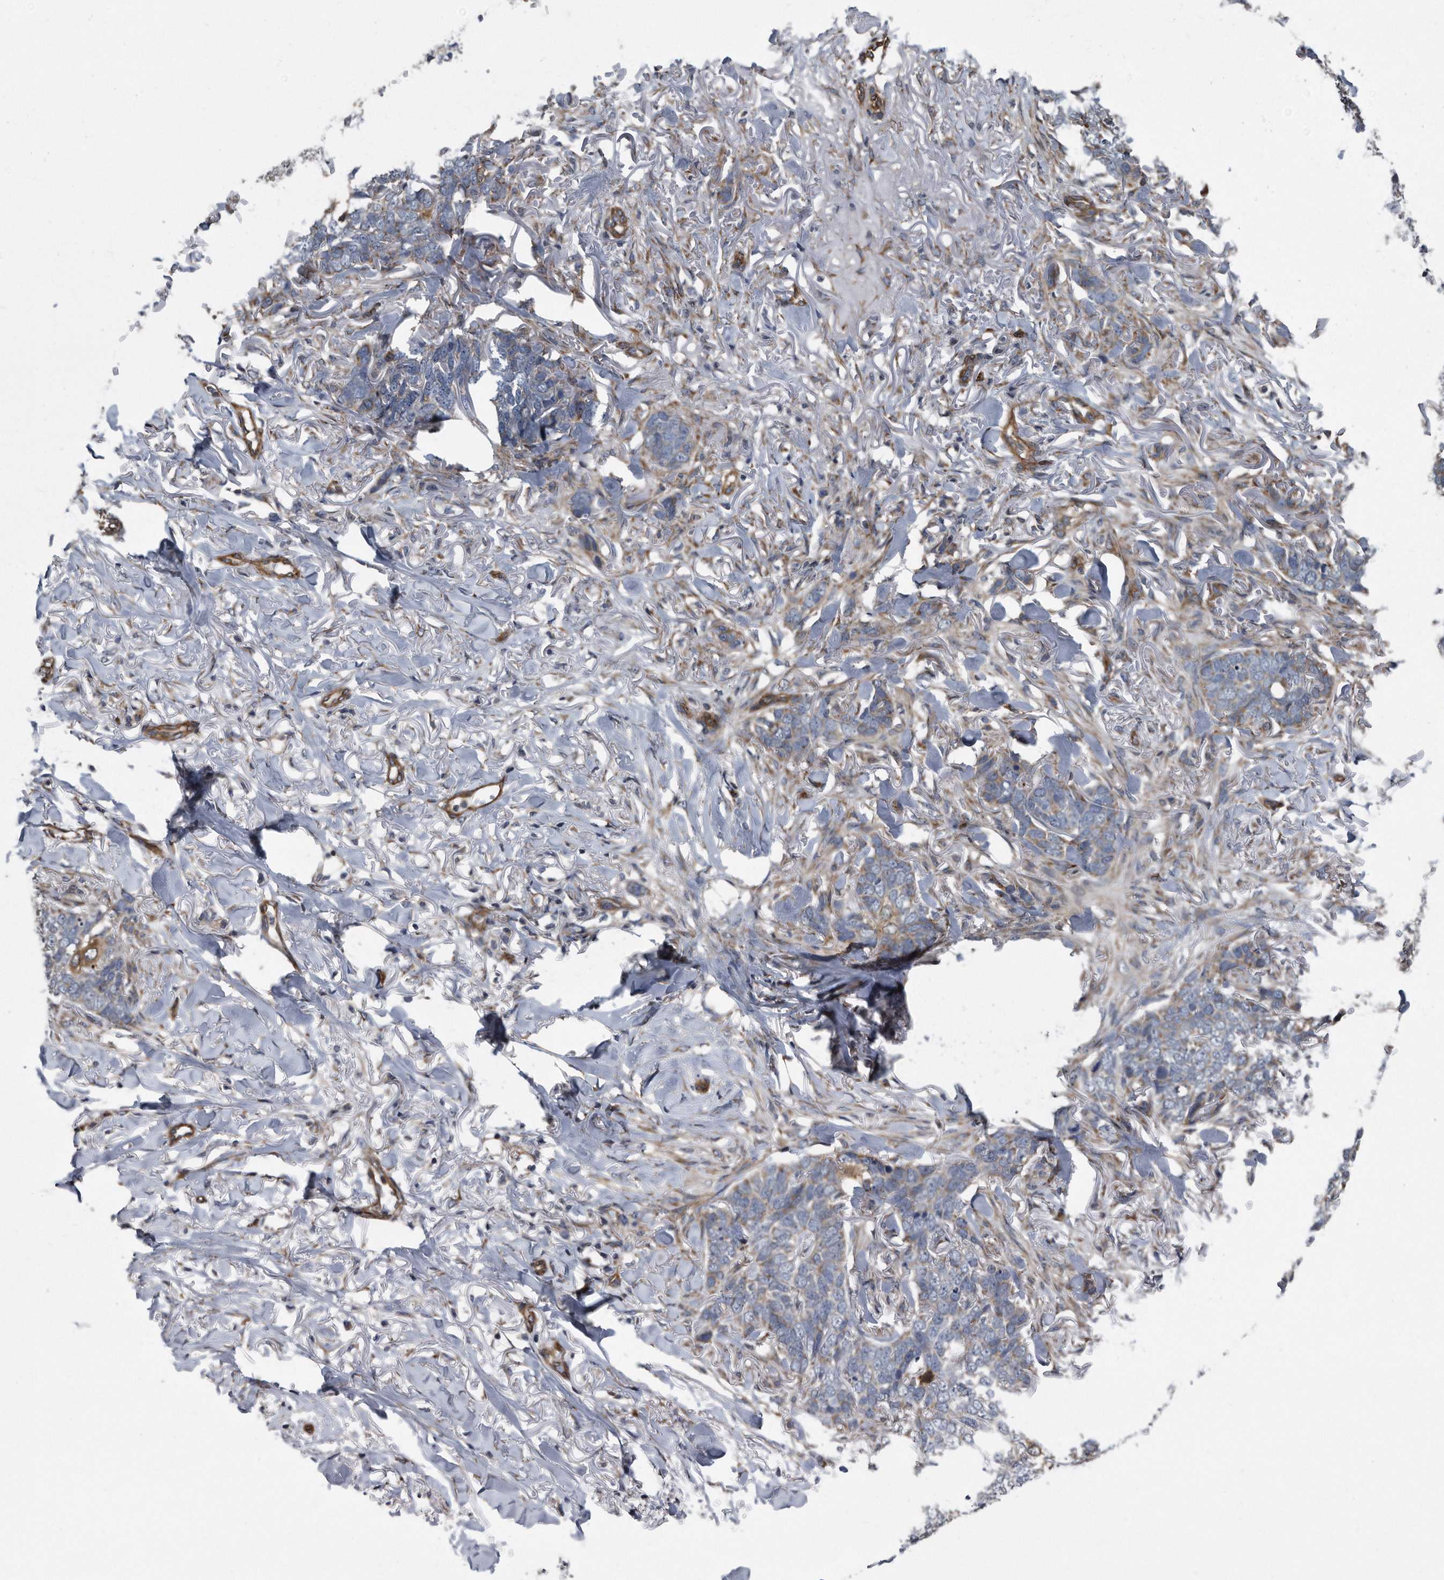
{"staining": {"intensity": "weak", "quantity": "<25%", "location": "cytoplasmic/membranous"}, "tissue": "skin cancer", "cell_type": "Tumor cells", "image_type": "cancer", "snomed": [{"axis": "morphology", "description": "Normal tissue, NOS"}, {"axis": "morphology", "description": "Basal cell carcinoma"}, {"axis": "topography", "description": "Skin"}], "caption": "Tumor cells show no significant staining in basal cell carcinoma (skin). Nuclei are stained in blue.", "gene": "ARMCX1", "patient": {"sex": "male", "age": 77}}